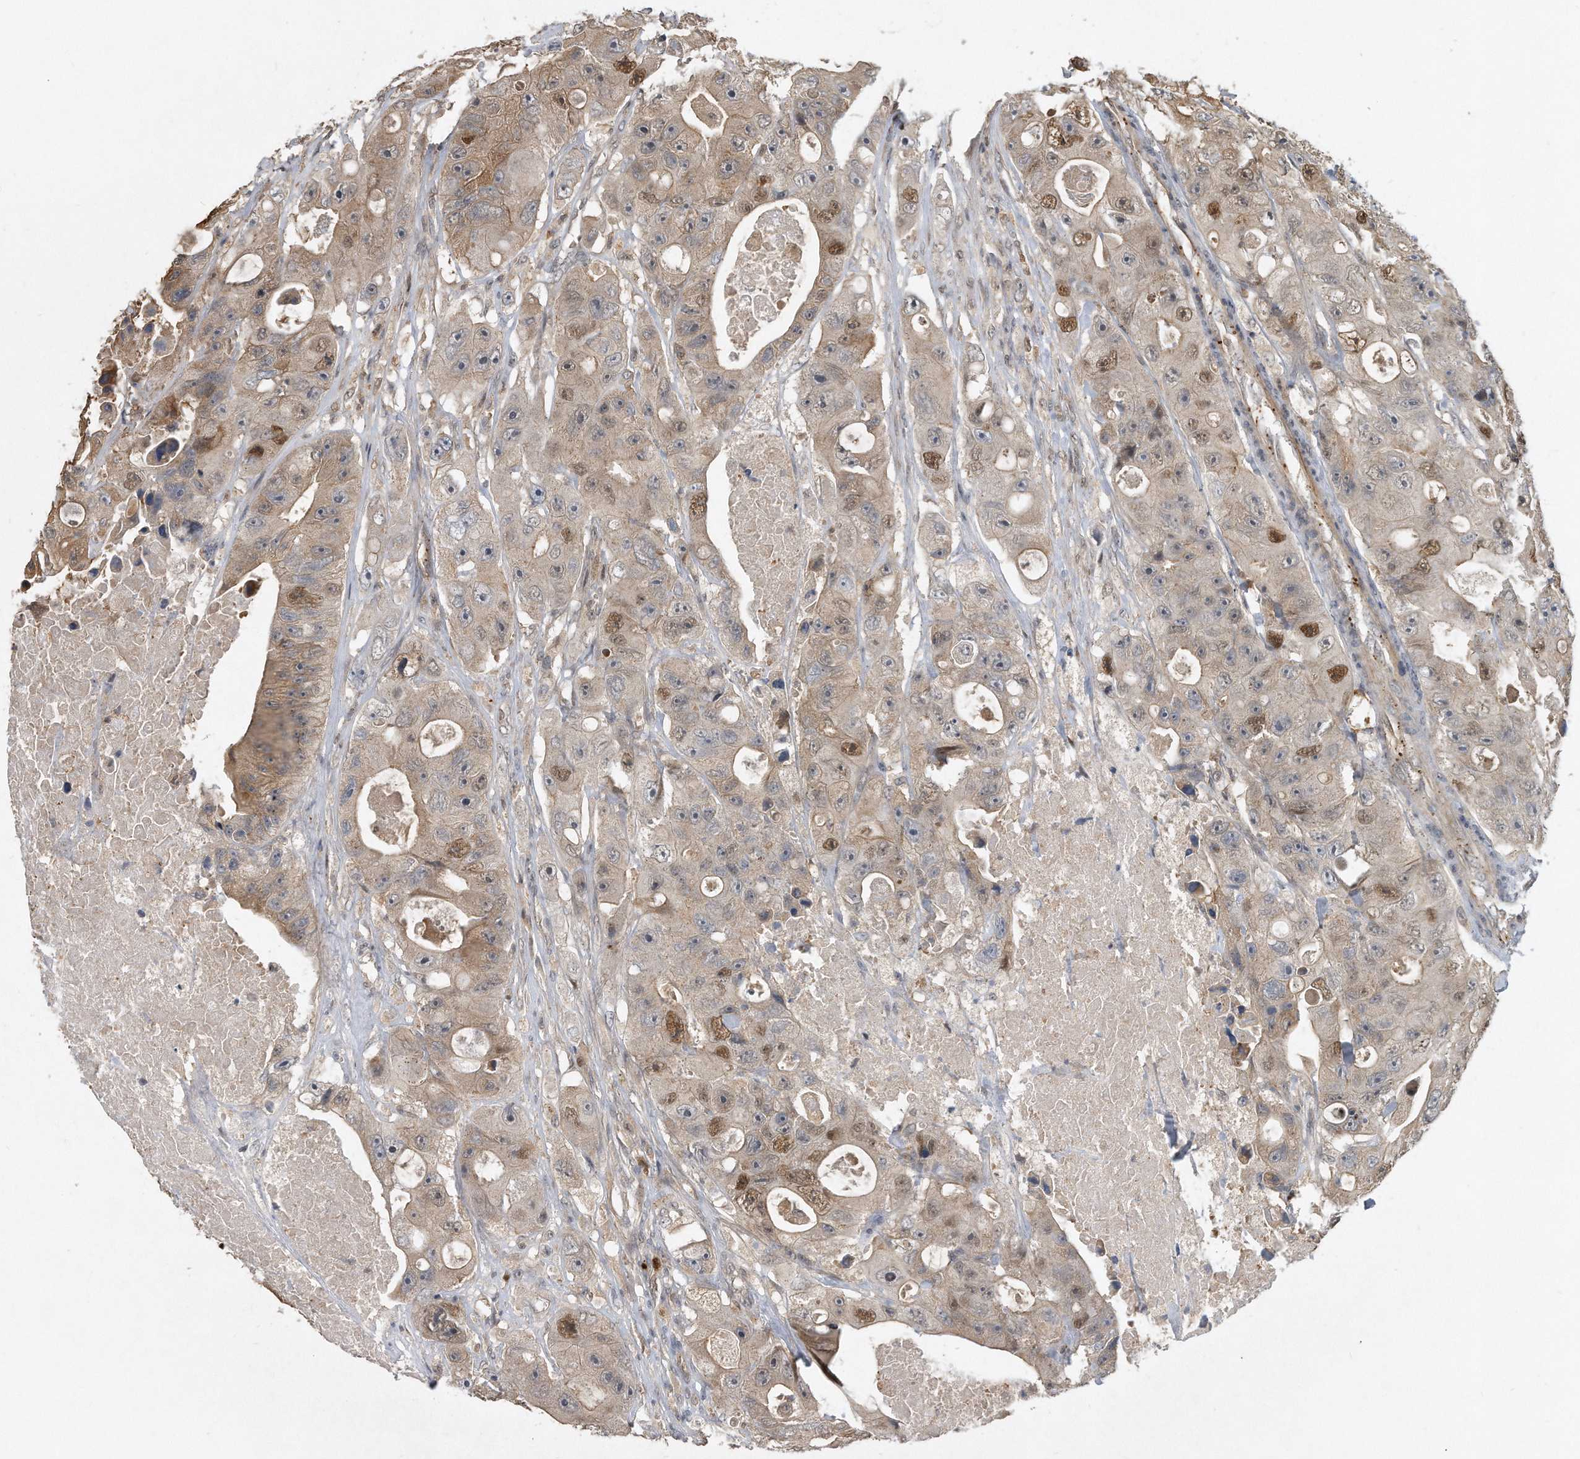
{"staining": {"intensity": "moderate", "quantity": "25%-75%", "location": "cytoplasmic/membranous,nuclear"}, "tissue": "colorectal cancer", "cell_type": "Tumor cells", "image_type": "cancer", "snomed": [{"axis": "morphology", "description": "Adenocarcinoma, NOS"}, {"axis": "topography", "description": "Colon"}], "caption": "Immunohistochemistry image of human colorectal cancer (adenocarcinoma) stained for a protein (brown), which reveals medium levels of moderate cytoplasmic/membranous and nuclear positivity in about 25%-75% of tumor cells.", "gene": "PGBD2", "patient": {"sex": "female", "age": 46}}